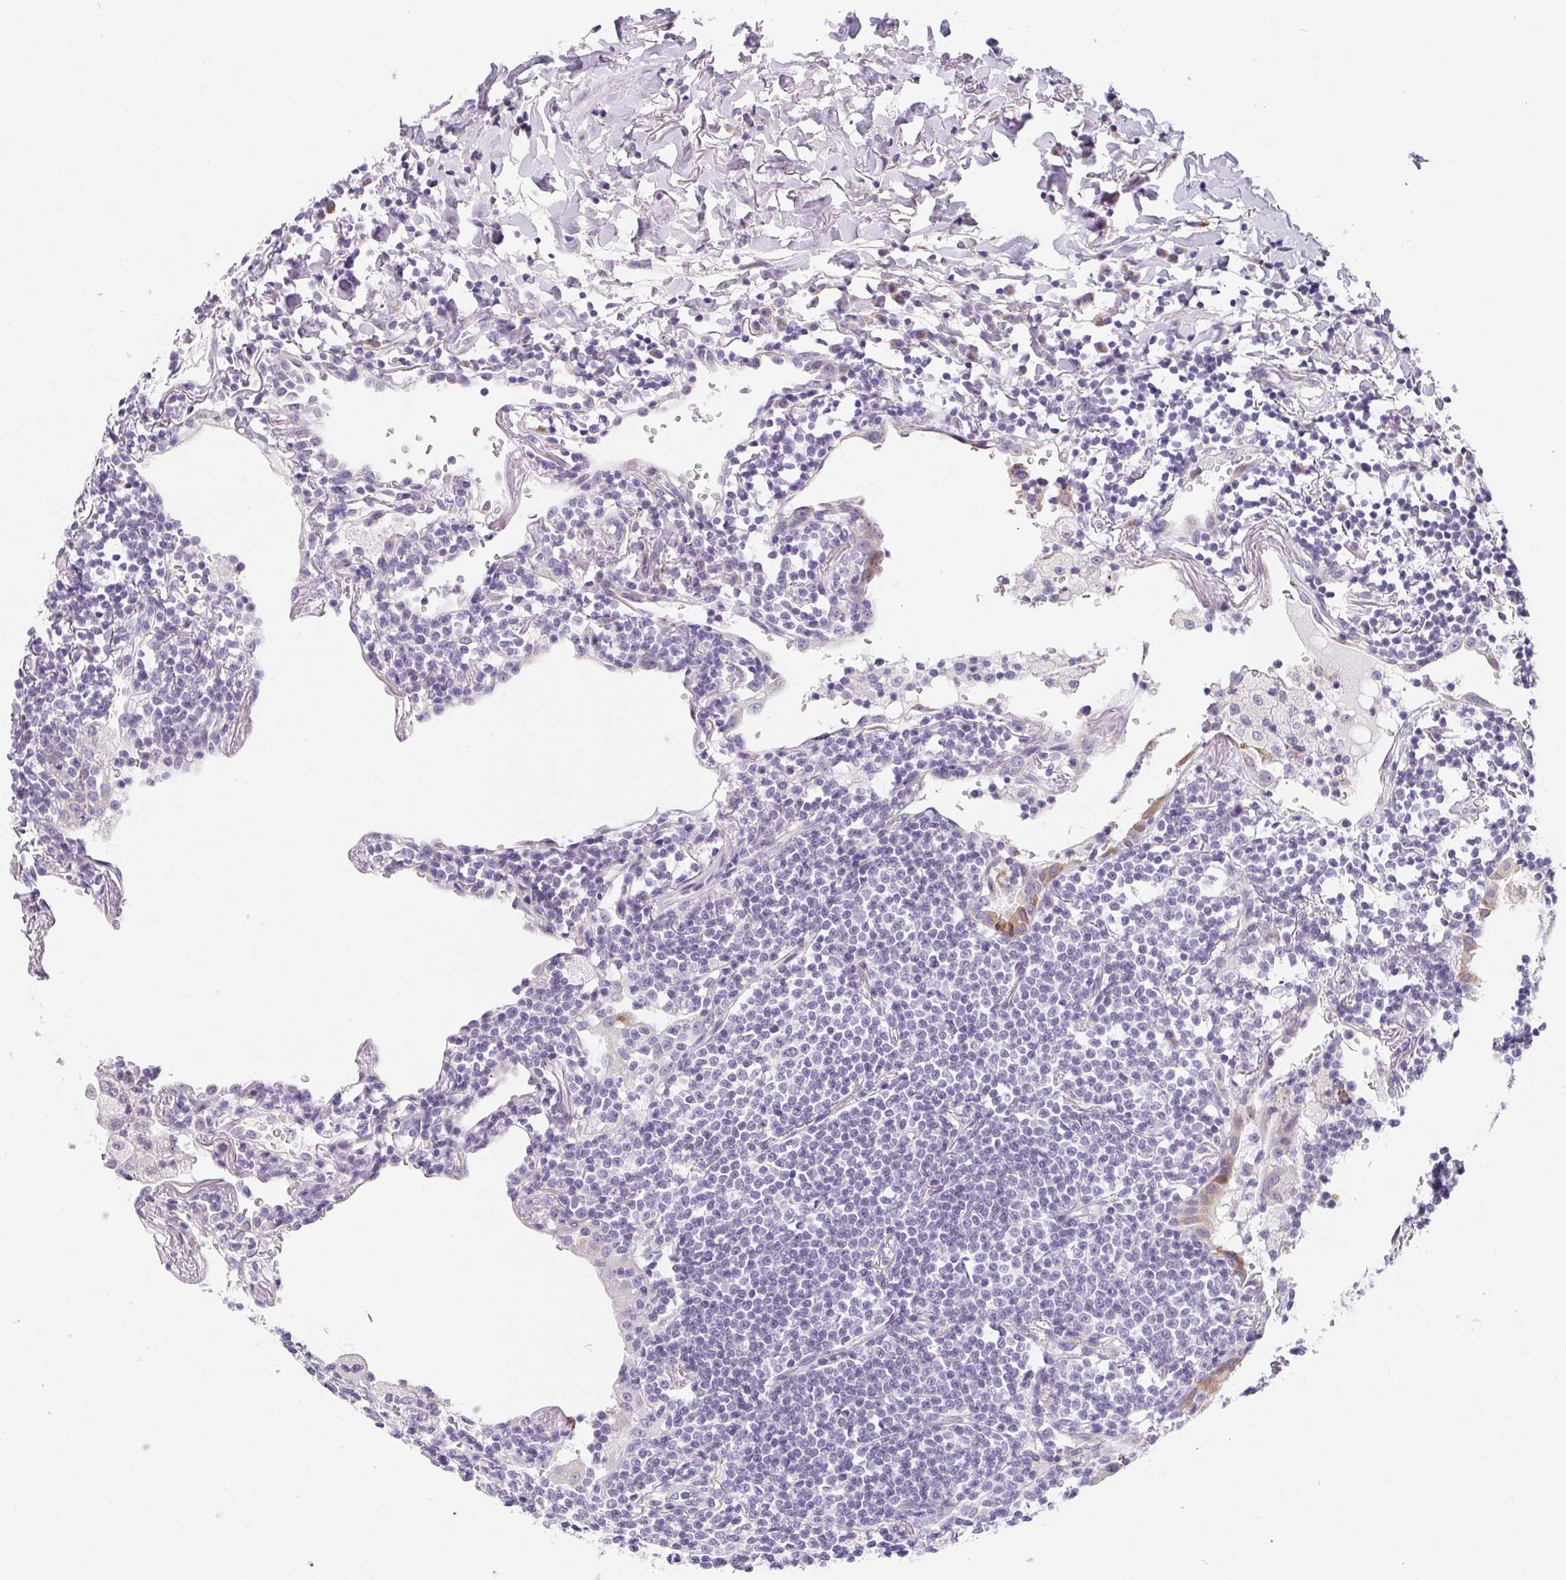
{"staining": {"intensity": "negative", "quantity": "none", "location": "none"}, "tissue": "lymphoma", "cell_type": "Tumor cells", "image_type": "cancer", "snomed": [{"axis": "morphology", "description": "Malignant lymphoma, non-Hodgkin's type, Low grade"}, {"axis": "topography", "description": "Lung"}], "caption": "This histopathology image is of low-grade malignant lymphoma, non-Hodgkin's type stained with immunohistochemistry to label a protein in brown with the nuclei are counter-stained blue. There is no expression in tumor cells.", "gene": "MAP1A", "patient": {"sex": "female", "age": 71}}